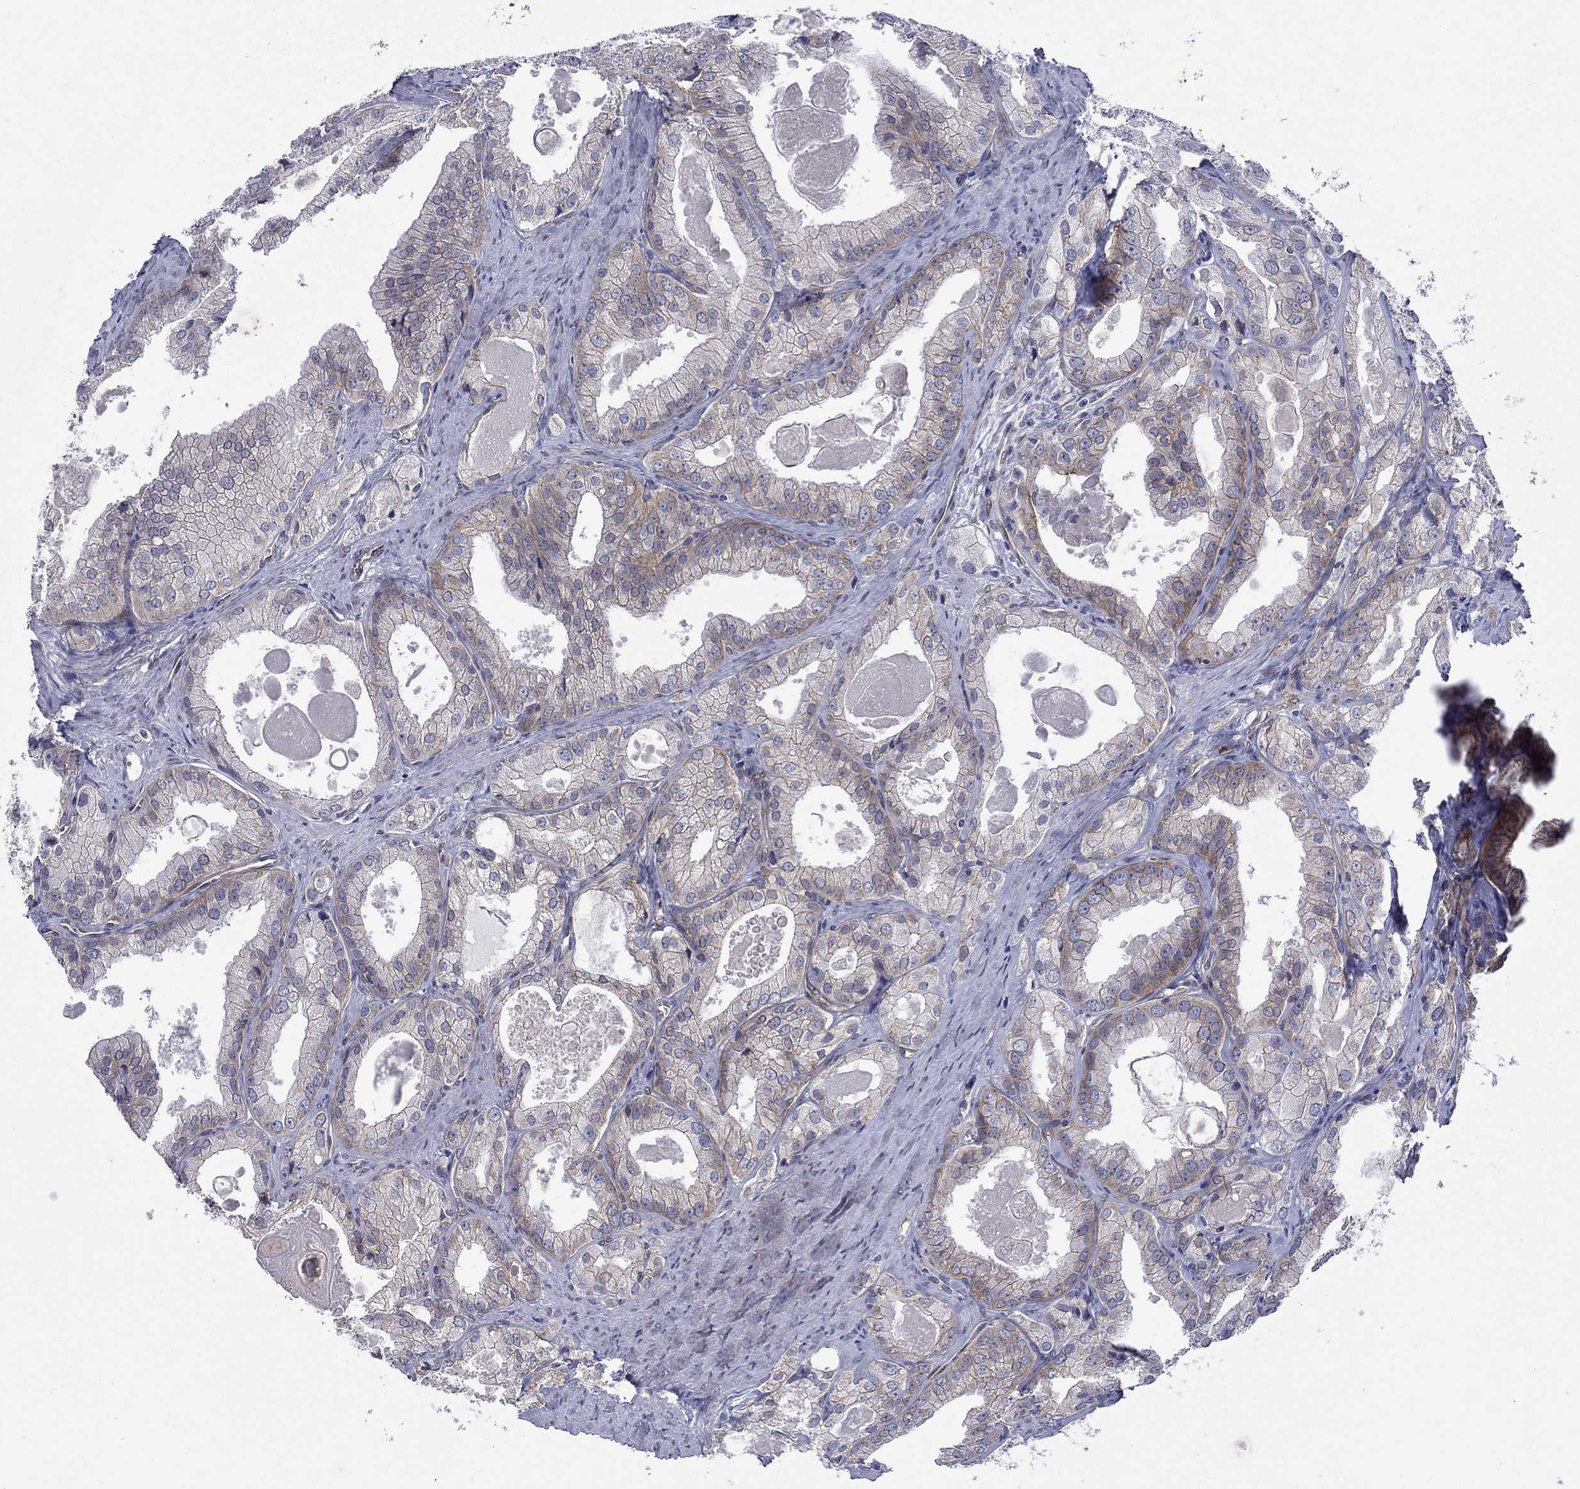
{"staining": {"intensity": "moderate", "quantity": "<25%", "location": "cytoplasmic/membranous"}, "tissue": "prostate cancer", "cell_type": "Tumor cells", "image_type": "cancer", "snomed": [{"axis": "morphology", "description": "Adenocarcinoma, NOS"}, {"axis": "morphology", "description": "Adenocarcinoma, High grade"}, {"axis": "topography", "description": "Prostate"}], "caption": "Tumor cells reveal low levels of moderate cytoplasmic/membranous positivity in about <25% of cells in prostate cancer.", "gene": "EMC9", "patient": {"sex": "male", "age": 70}}